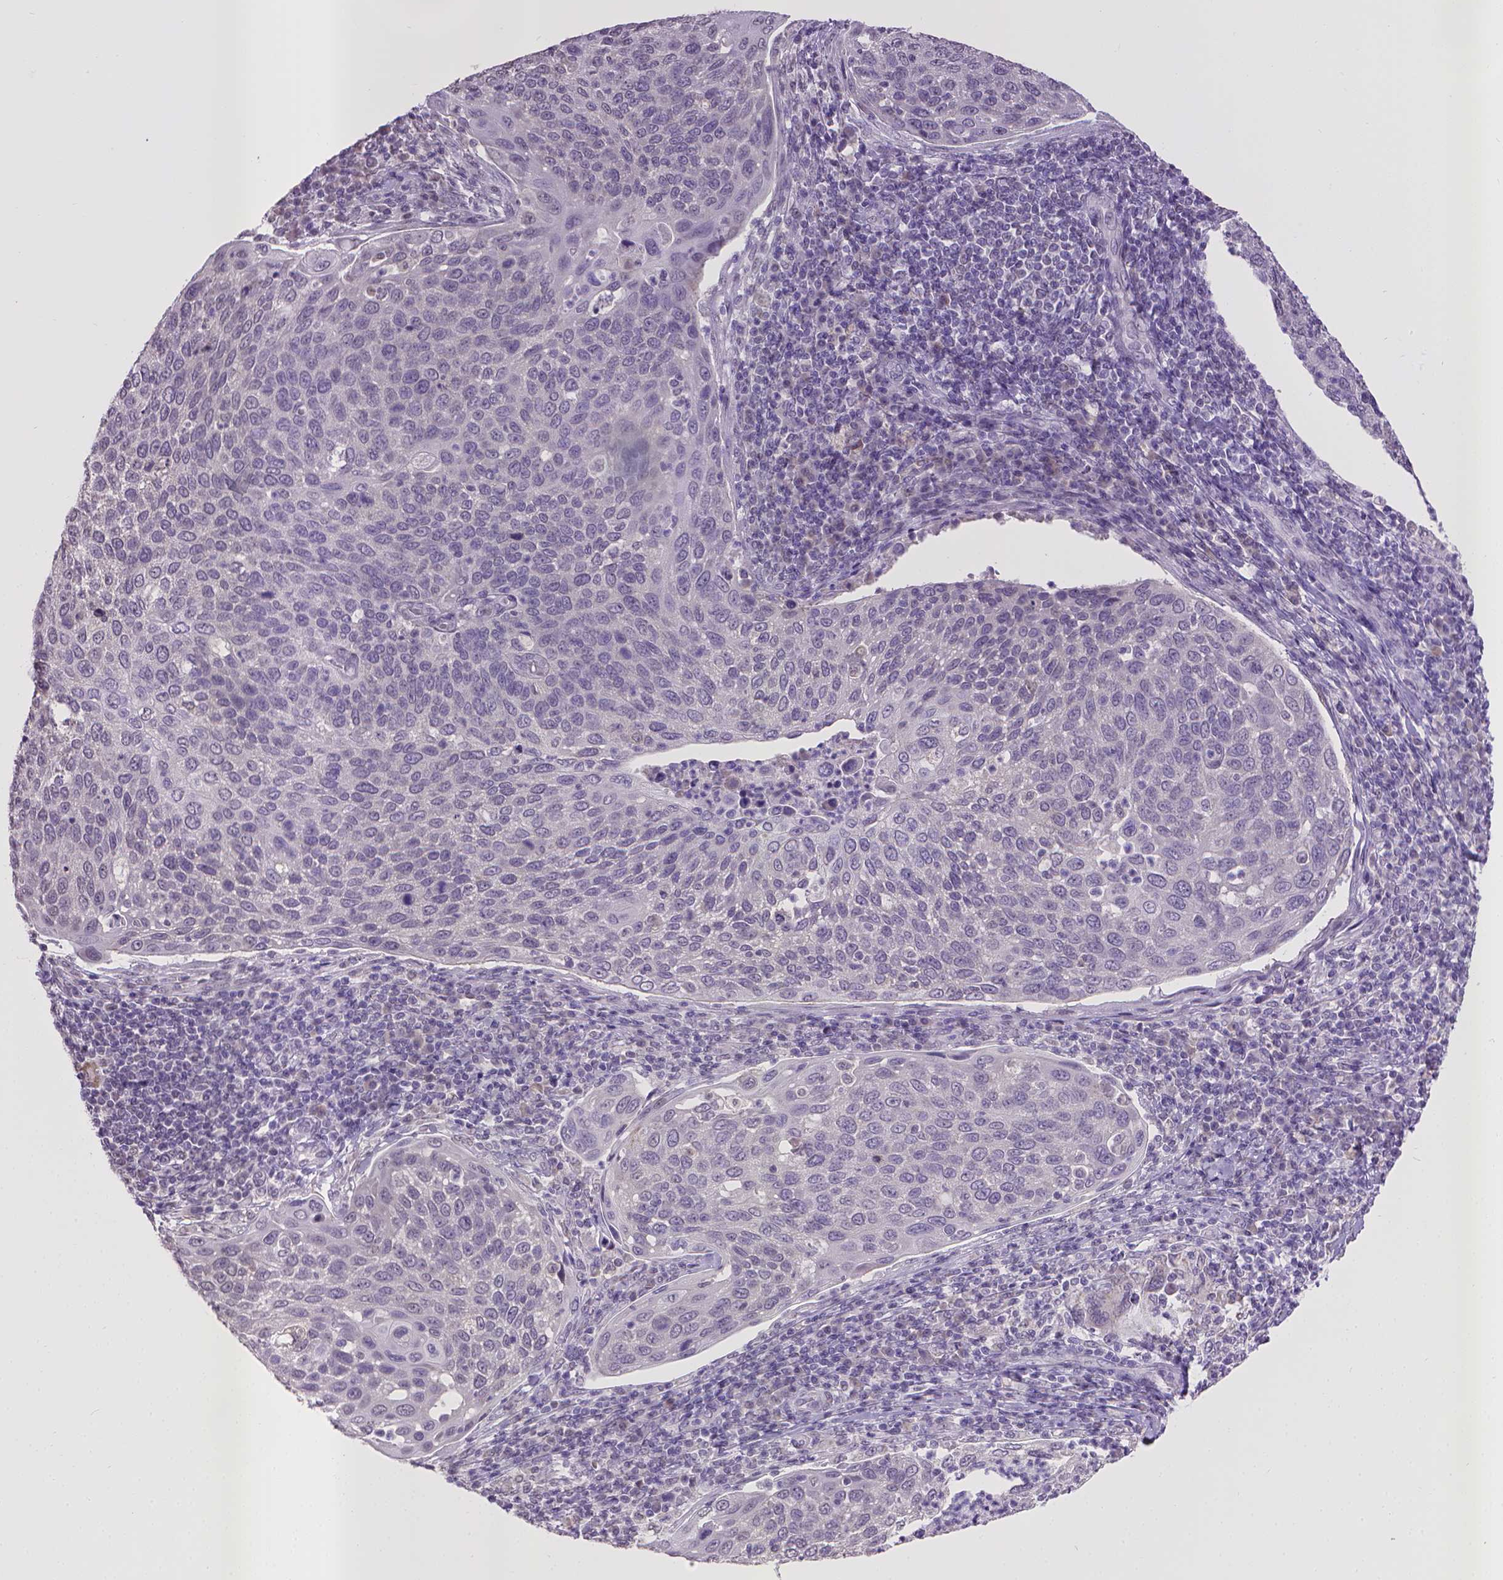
{"staining": {"intensity": "negative", "quantity": "none", "location": "none"}, "tissue": "cervical cancer", "cell_type": "Tumor cells", "image_type": "cancer", "snomed": [{"axis": "morphology", "description": "Squamous cell carcinoma, NOS"}, {"axis": "topography", "description": "Cervix"}], "caption": "Immunohistochemistry (IHC) of cervical cancer (squamous cell carcinoma) displays no positivity in tumor cells. Nuclei are stained in blue.", "gene": "KMO", "patient": {"sex": "female", "age": 54}}